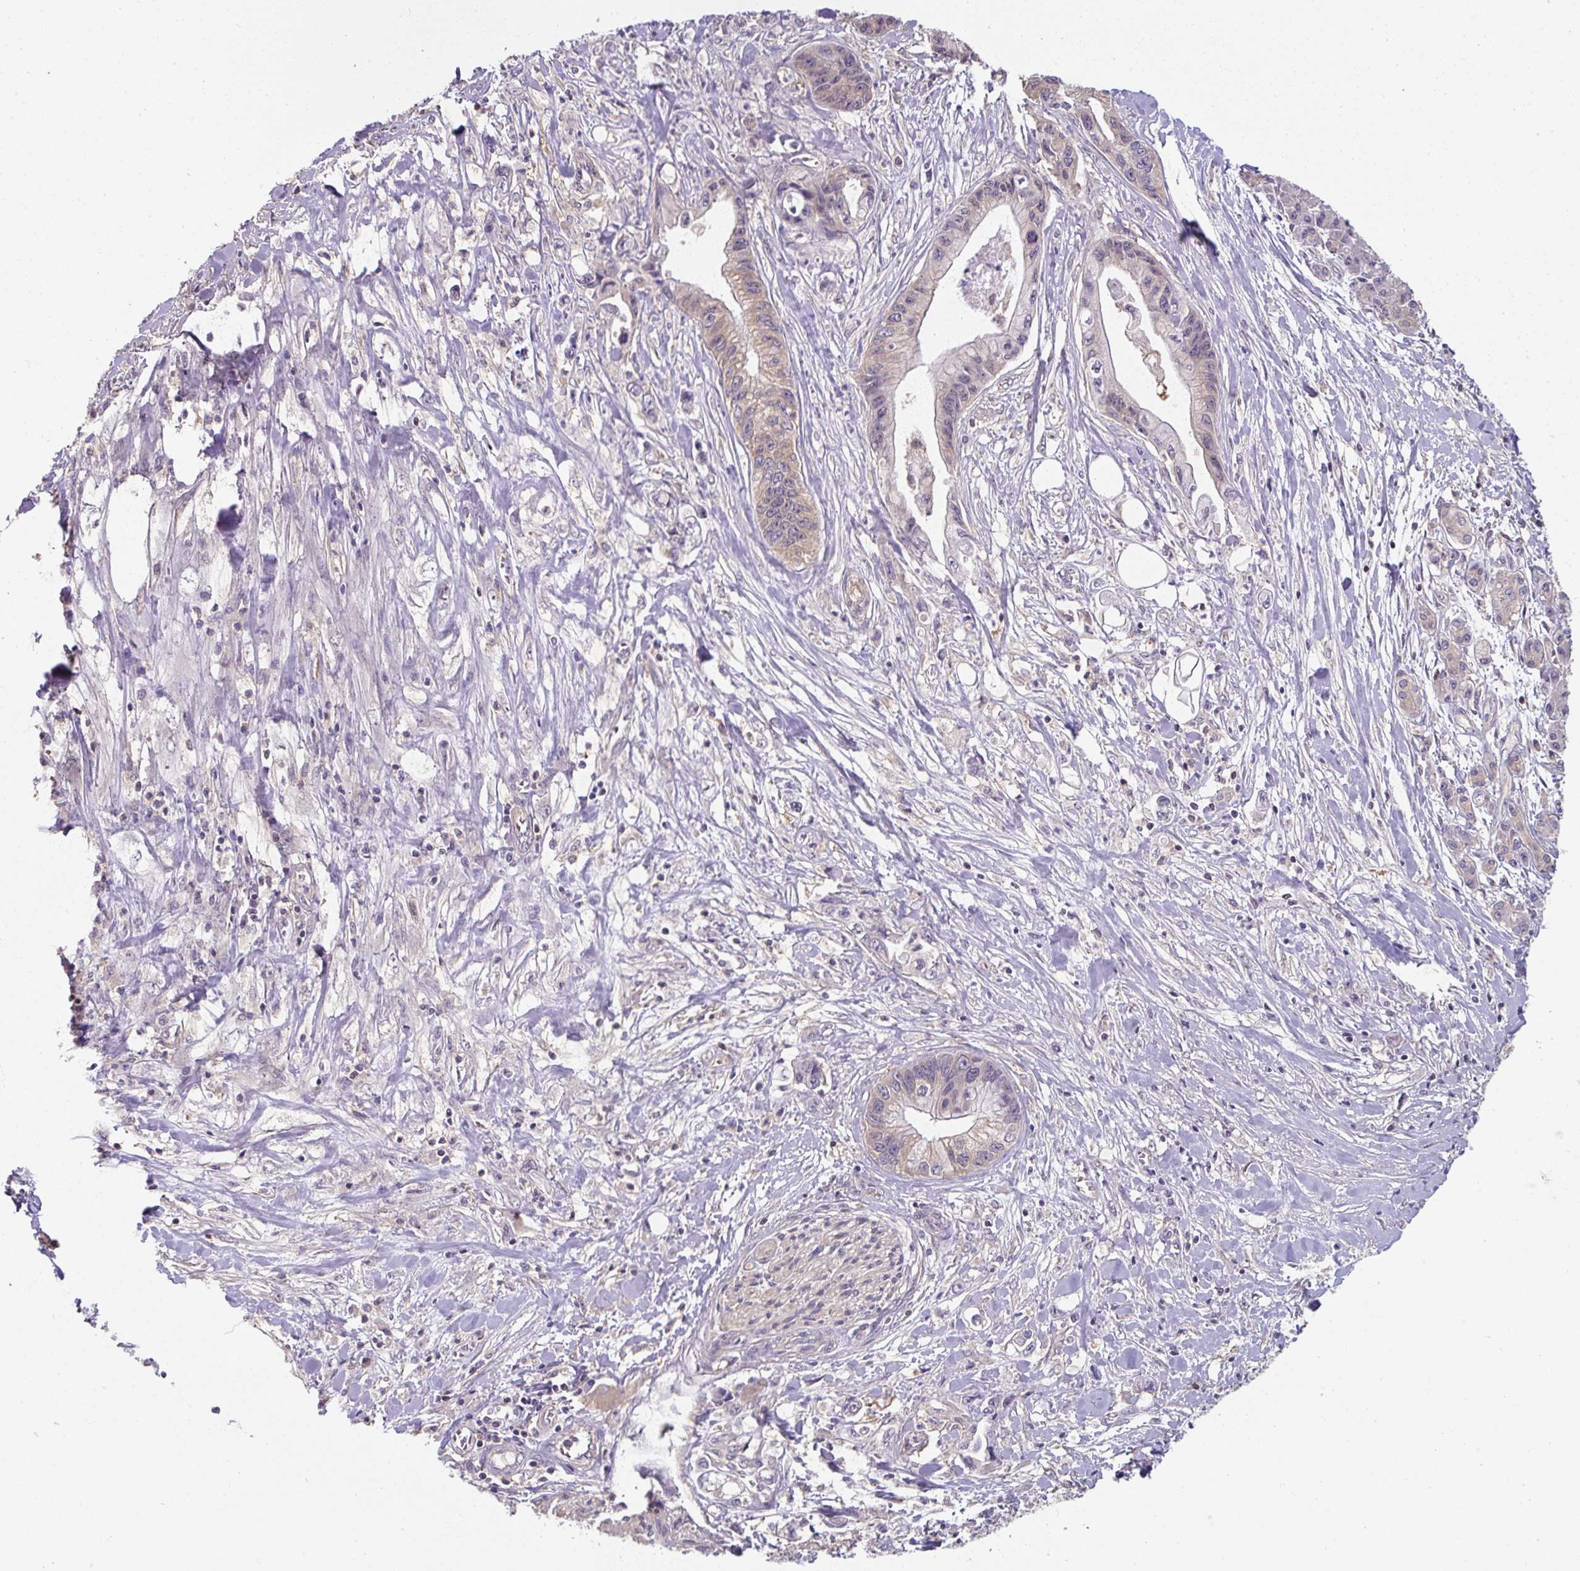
{"staining": {"intensity": "weak", "quantity": "25%-75%", "location": "cytoplasmic/membranous"}, "tissue": "pancreatic cancer", "cell_type": "Tumor cells", "image_type": "cancer", "snomed": [{"axis": "morphology", "description": "Adenocarcinoma, NOS"}, {"axis": "topography", "description": "Pancreas"}], "caption": "Adenocarcinoma (pancreatic) stained with a protein marker exhibits weak staining in tumor cells.", "gene": "ST13", "patient": {"sex": "male", "age": 61}}